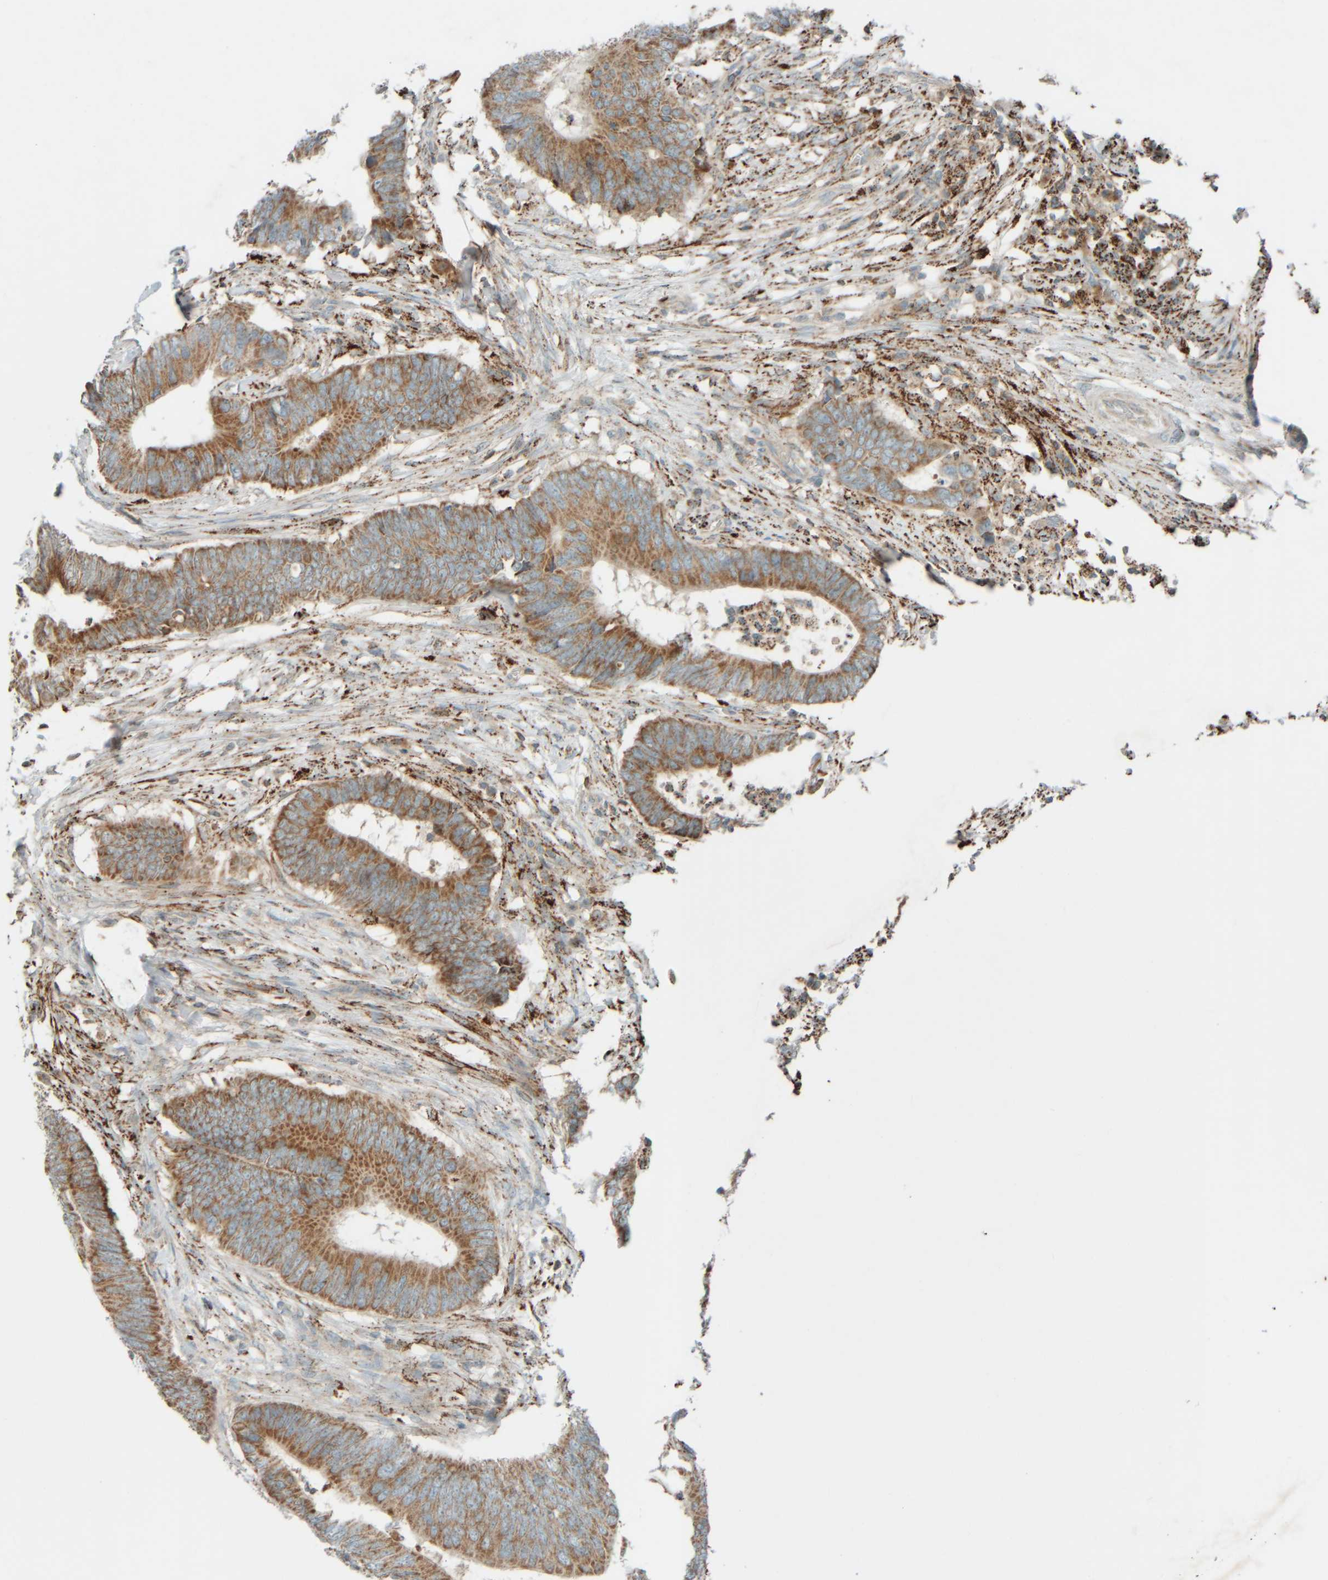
{"staining": {"intensity": "moderate", "quantity": ">75%", "location": "cytoplasmic/membranous"}, "tissue": "colorectal cancer", "cell_type": "Tumor cells", "image_type": "cancer", "snomed": [{"axis": "morphology", "description": "Adenocarcinoma, NOS"}, {"axis": "topography", "description": "Colon"}], "caption": "A photomicrograph of colorectal adenocarcinoma stained for a protein reveals moderate cytoplasmic/membranous brown staining in tumor cells.", "gene": "SPAG5", "patient": {"sex": "male", "age": 56}}